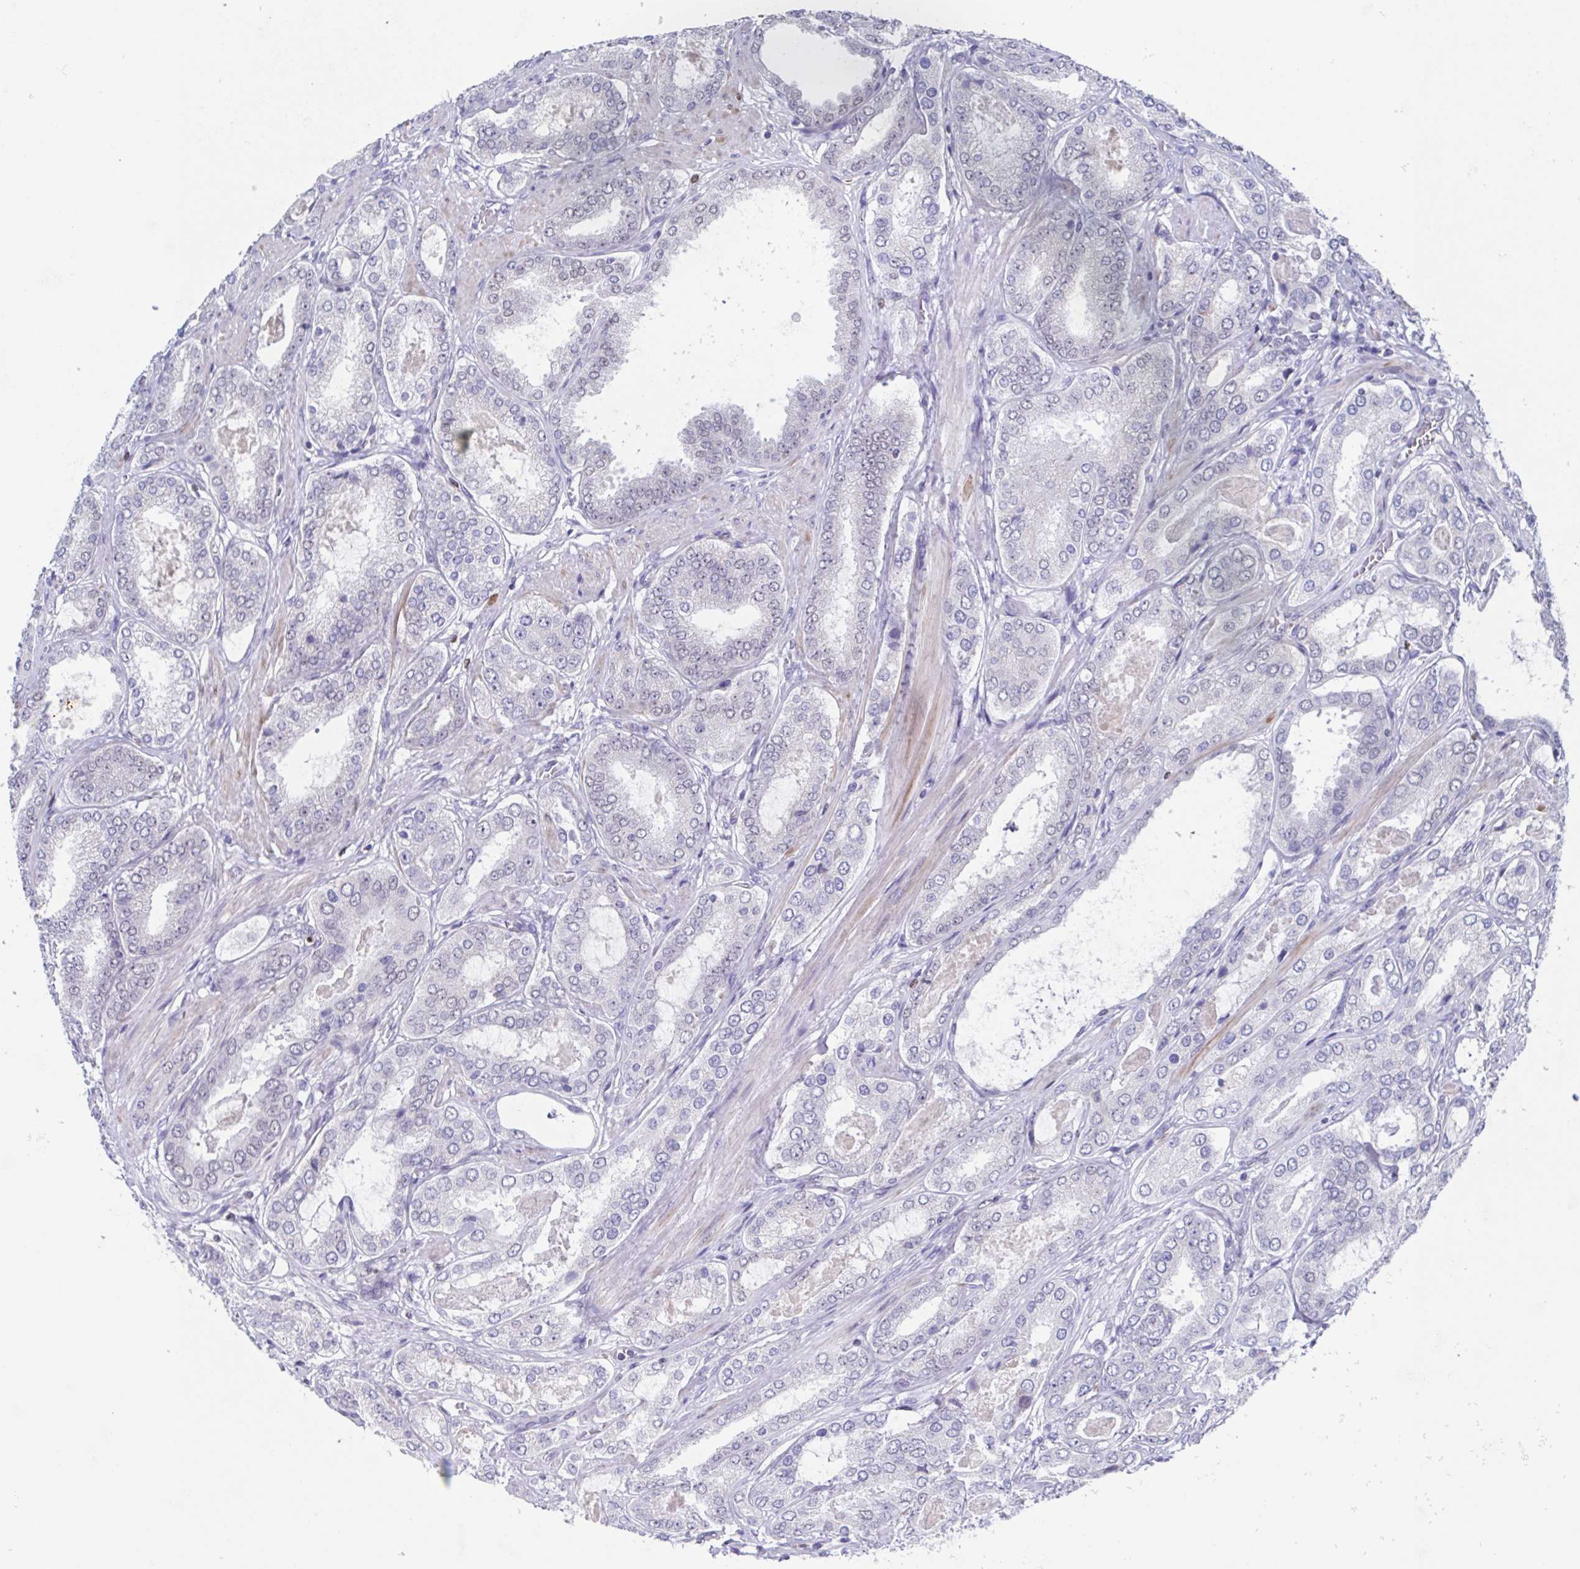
{"staining": {"intensity": "negative", "quantity": "none", "location": "none"}, "tissue": "prostate cancer", "cell_type": "Tumor cells", "image_type": "cancer", "snomed": [{"axis": "morphology", "description": "Adenocarcinoma, High grade"}, {"axis": "topography", "description": "Prostate"}], "caption": "This is an immunohistochemistry (IHC) micrograph of human prostate cancer (high-grade adenocarcinoma). There is no positivity in tumor cells.", "gene": "PBOV1", "patient": {"sex": "male", "age": 63}}